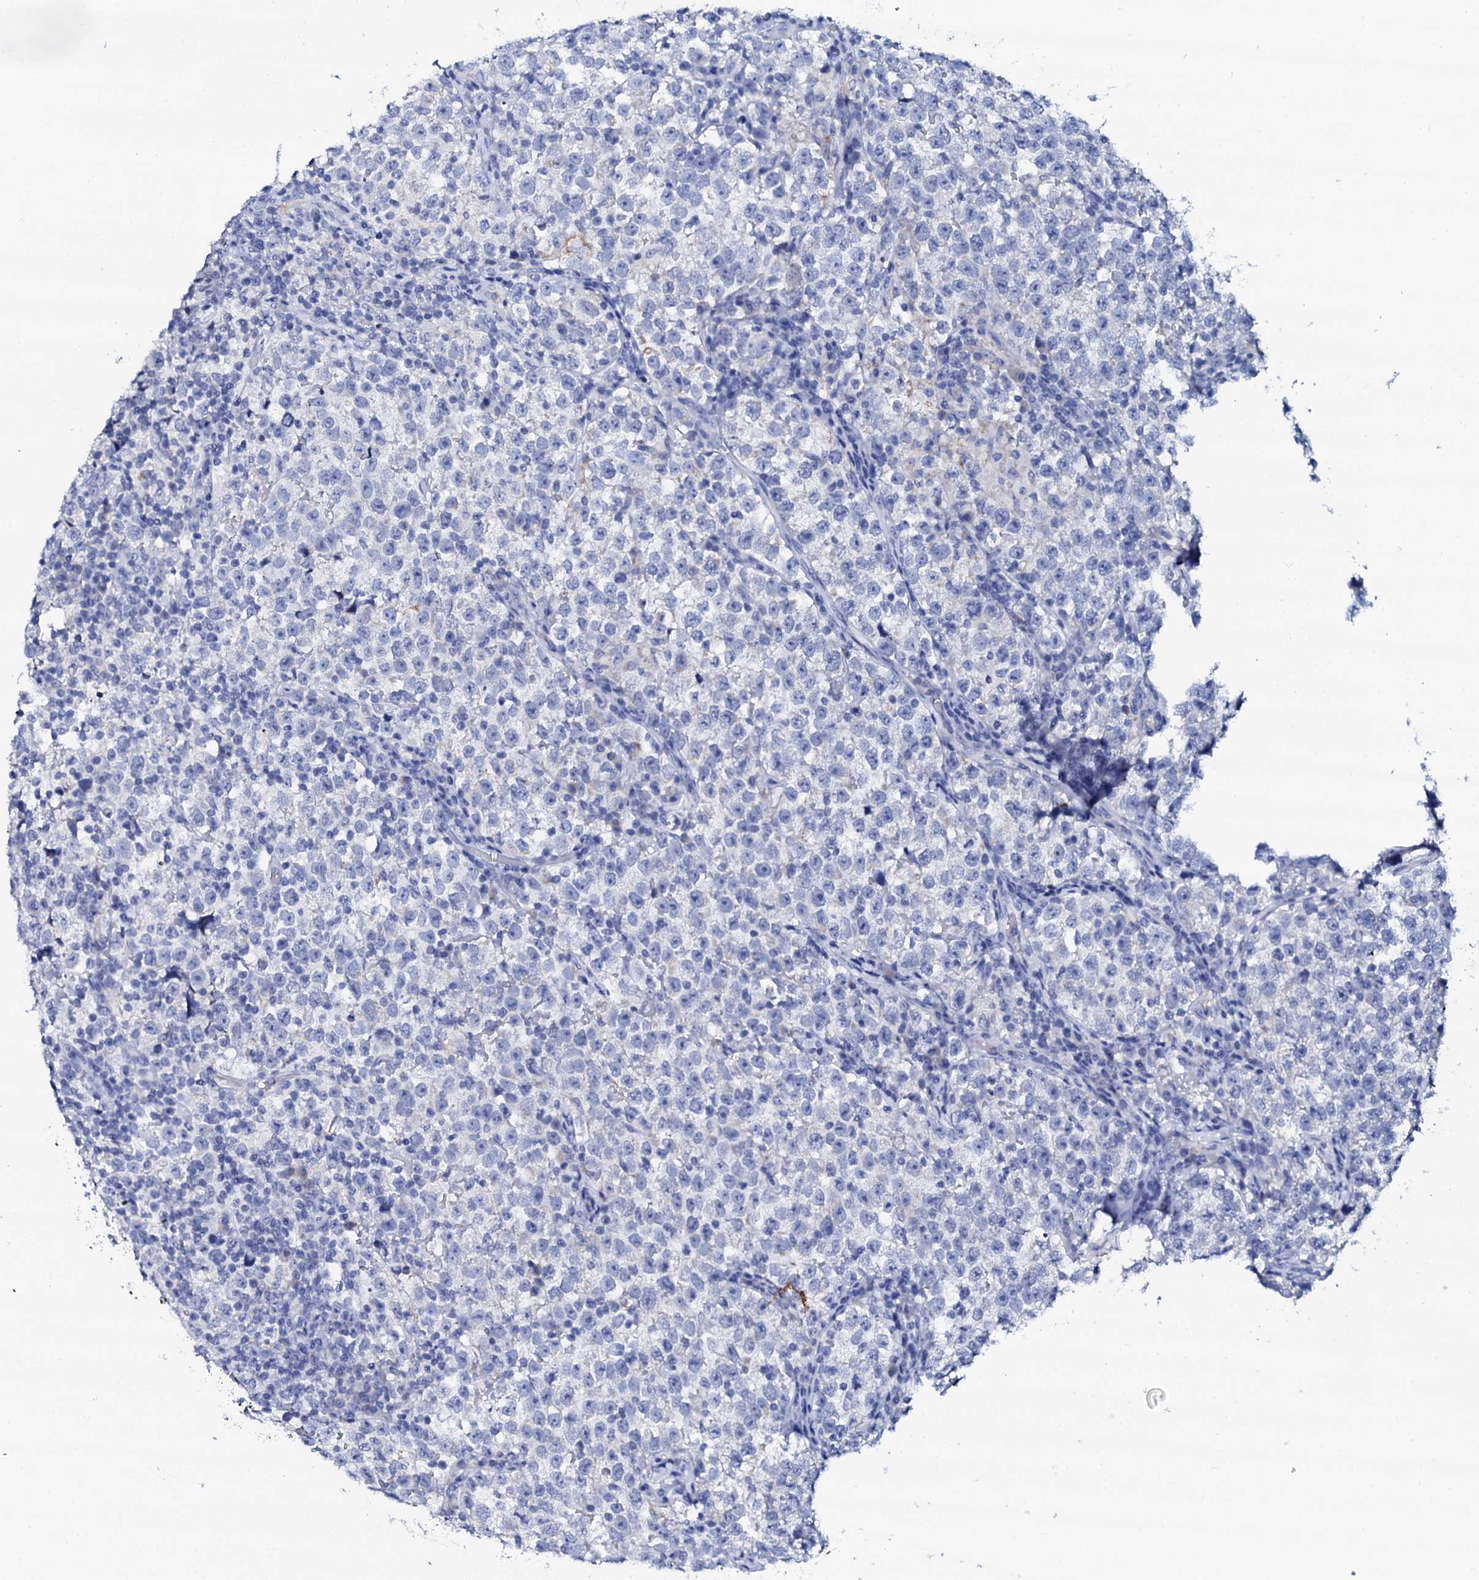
{"staining": {"intensity": "negative", "quantity": "none", "location": "none"}, "tissue": "testis cancer", "cell_type": "Tumor cells", "image_type": "cancer", "snomed": [{"axis": "morphology", "description": "Normal tissue, NOS"}, {"axis": "morphology", "description": "Seminoma, NOS"}, {"axis": "topography", "description": "Testis"}], "caption": "Tumor cells show no significant positivity in testis cancer. (Stains: DAB immunohistochemistry (IHC) with hematoxylin counter stain, Microscopy: brightfield microscopy at high magnification).", "gene": "FBXL16", "patient": {"sex": "male", "age": 43}}